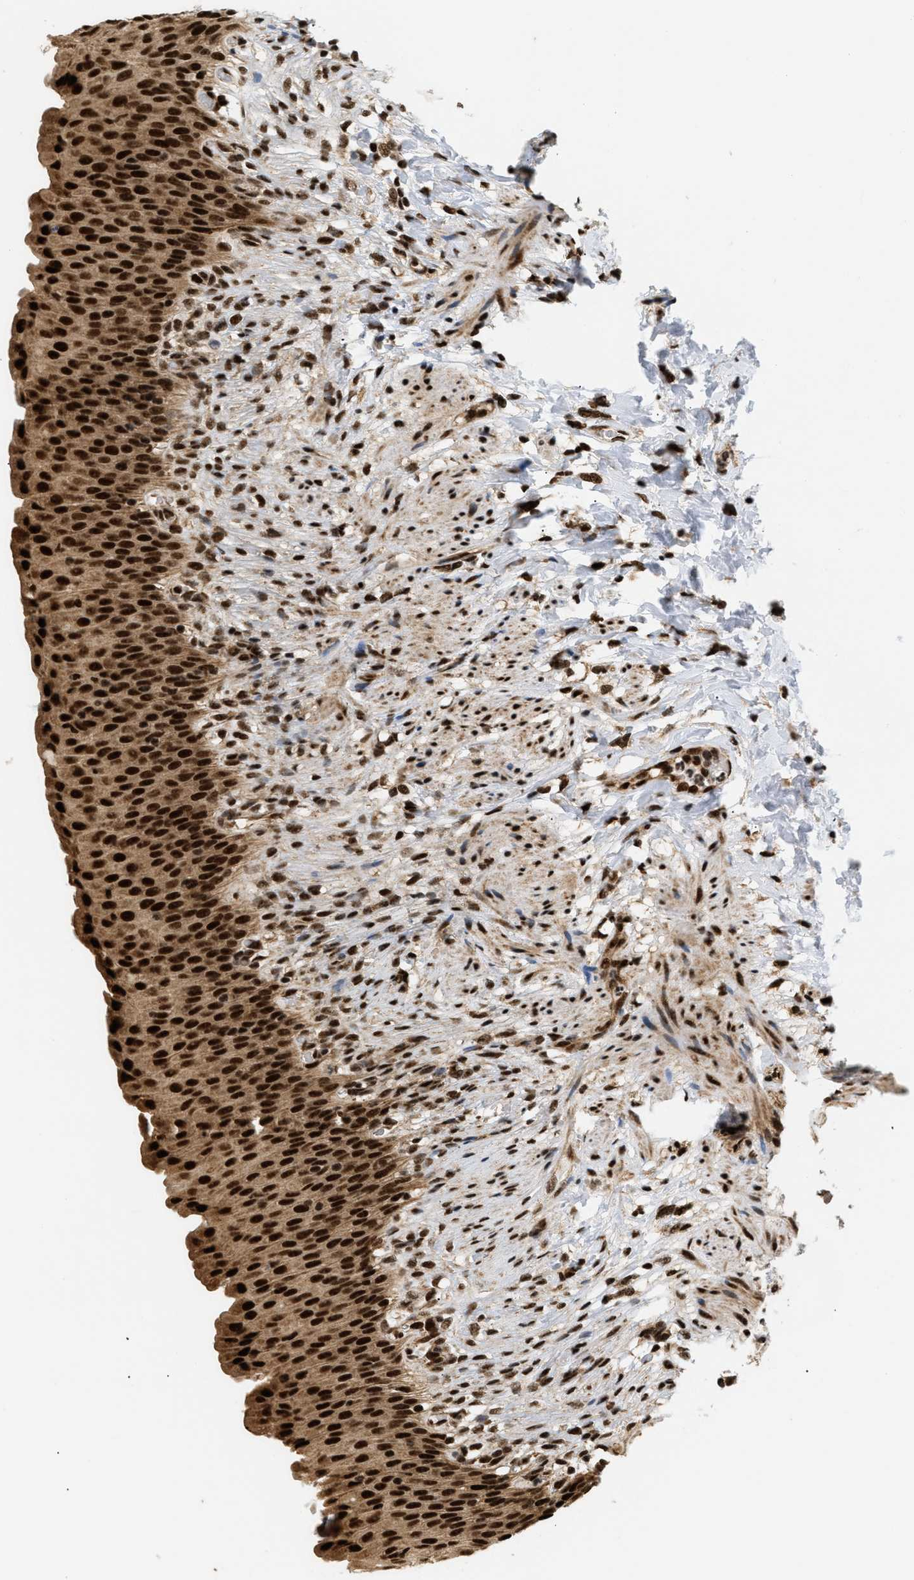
{"staining": {"intensity": "strong", "quantity": ">75%", "location": "cytoplasmic/membranous,nuclear"}, "tissue": "urinary bladder", "cell_type": "Urothelial cells", "image_type": "normal", "snomed": [{"axis": "morphology", "description": "Normal tissue, NOS"}, {"axis": "topography", "description": "Urinary bladder"}], "caption": "Immunohistochemical staining of unremarkable urinary bladder displays >75% levels of strong cytoplasmic/membranous,nuclear protein expression in approximately >75% of urothelial cells. The protein is shown in brown color, while the nuclei are stained blue.", "gene": "RBM5", "patient": {"sex": "female", "age": 79}}